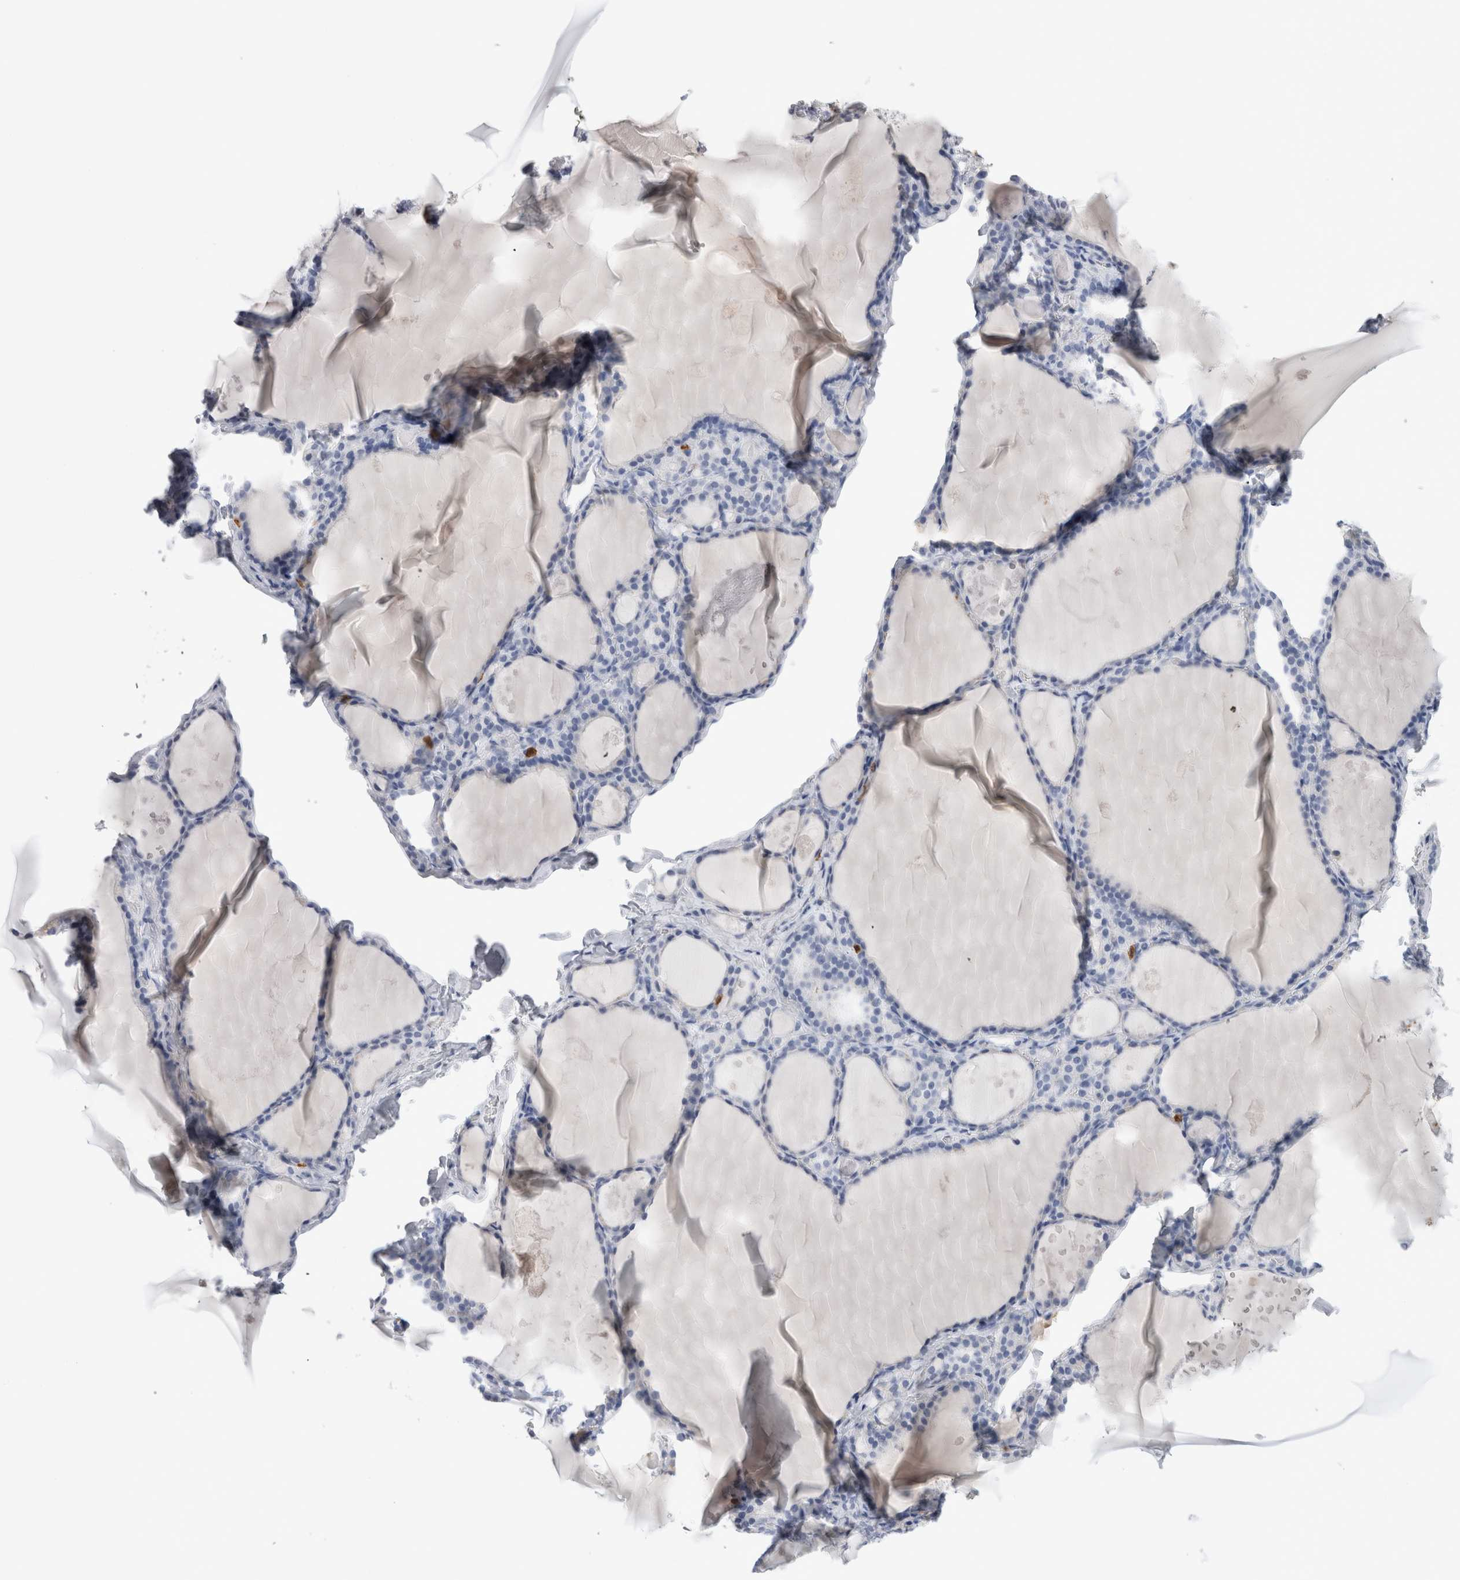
{"staining": {"intensity": "negative", "quantity": "none", "location": "none"}, "tissue": "thyroid gland", "cell_type": "Glandular cells", "image_type": "normal", "snomed": [{"axis": "morphology", "description": "Normal tissue, NOS"}, {"axis": "topography", "description": "Thyroid gland"}], "caption": "Glandular cells show no significant protein positivity in normal thyroid gland. The staining is performed using DAB brown chromogen with nuclei counter-stained in using hematoxylin.", "gene": "S100A12", "patient": {"sex": "male", "age": 56}}